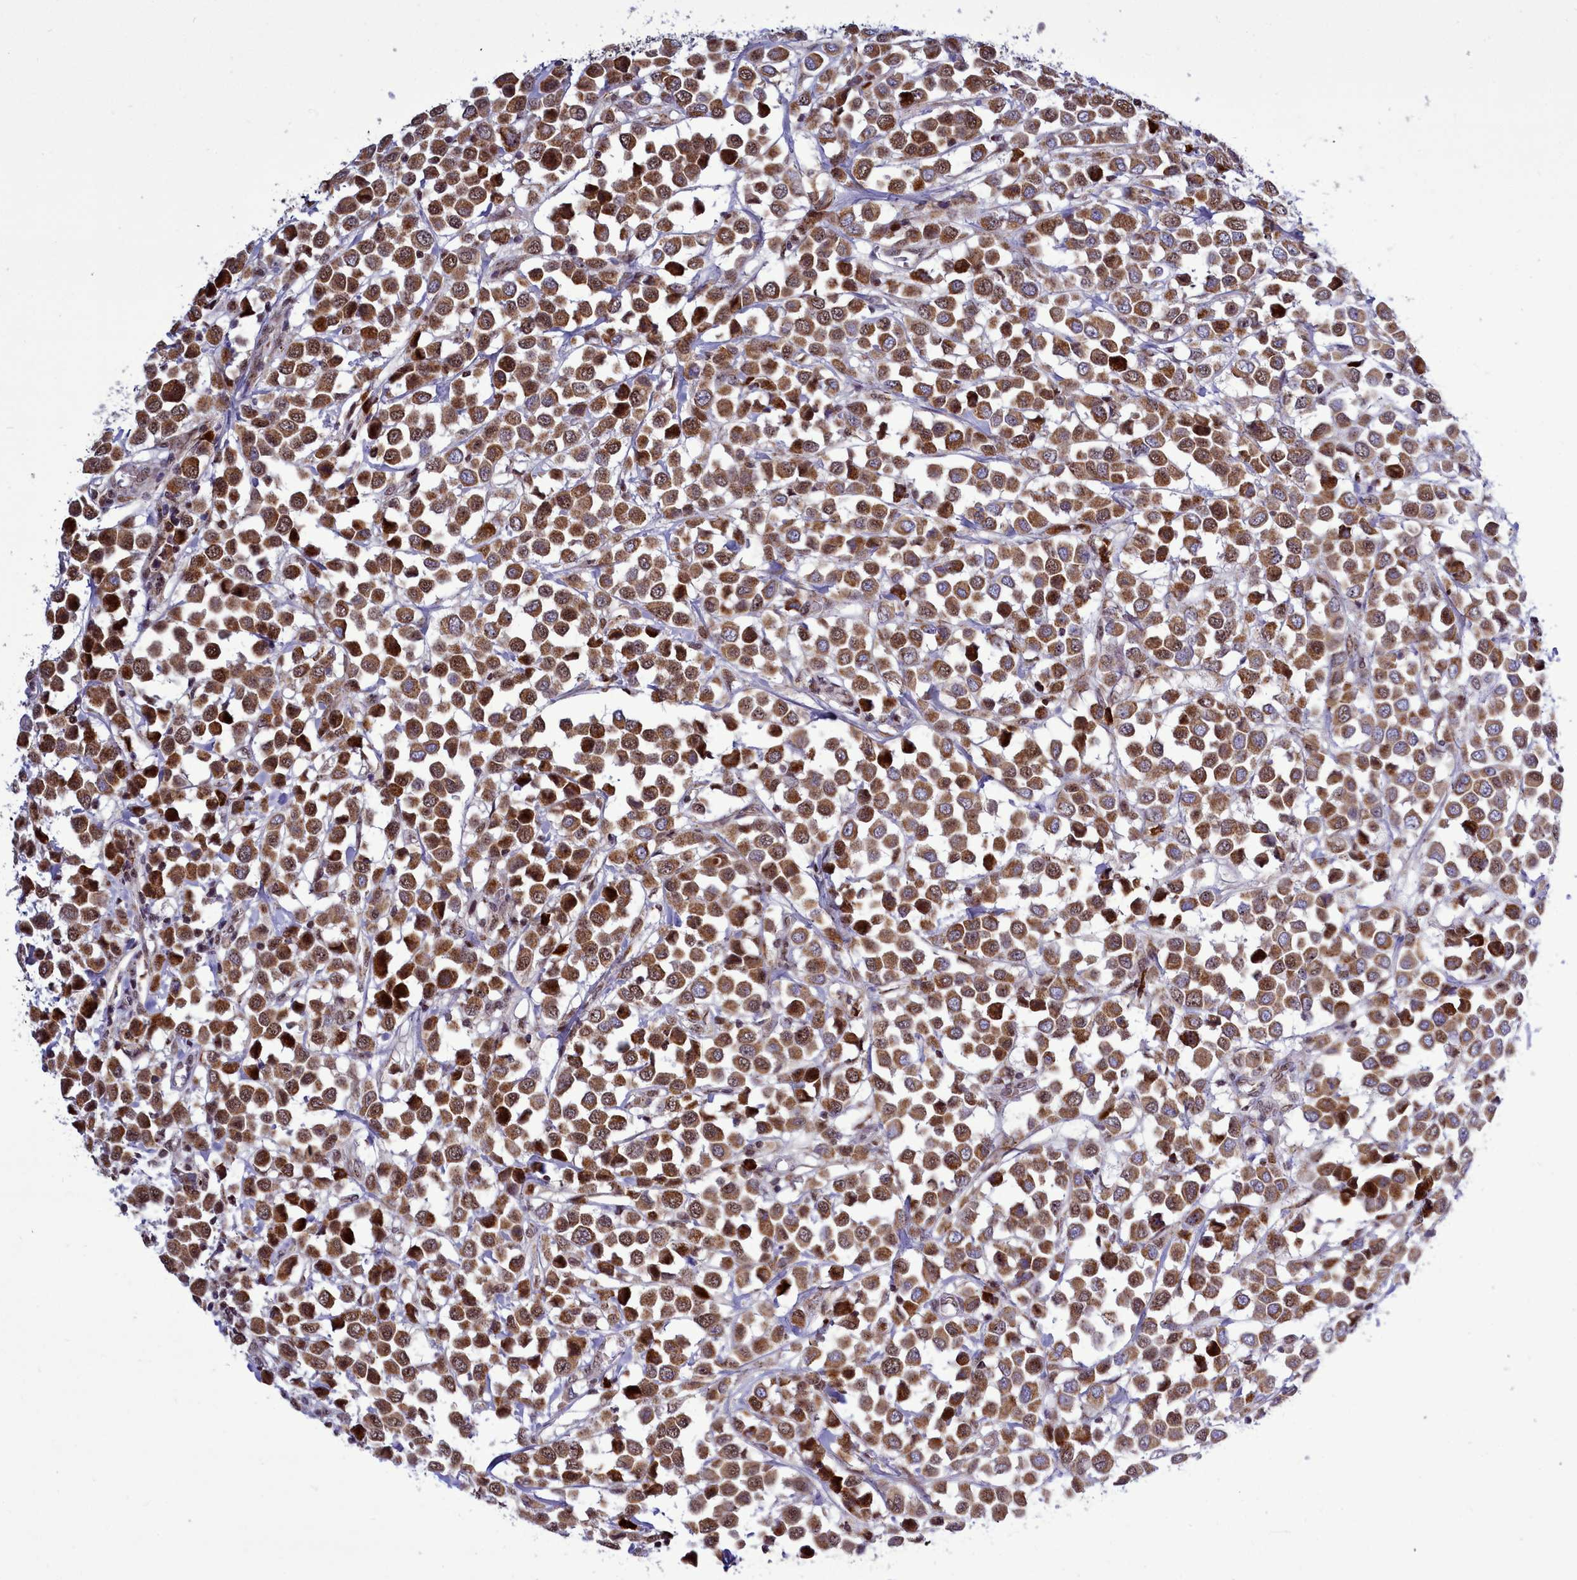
{"staining": {"intensity": "moderate", "quantity": ">75%", "location": "cytoplasmic/membranous,nuclear"}, "tissue": "breast cancer", "cell_type": "Tumor cells", "image_type": "cancer", "snomed": [{"axis": "morphology", "description": "Duct carcinoma"}, {"axis": "topography", "description": "Breast"}], "caption": "About >75% of tumor cells in human infiltrating ductal carcinoma (breast) reveal moderate cytoplasmic/membranous and nuclear protein positivity as visualized by brown immunohistochemical staining.", "gene": "POM121L2", "patient": {"sex": "female", "age": 61}}